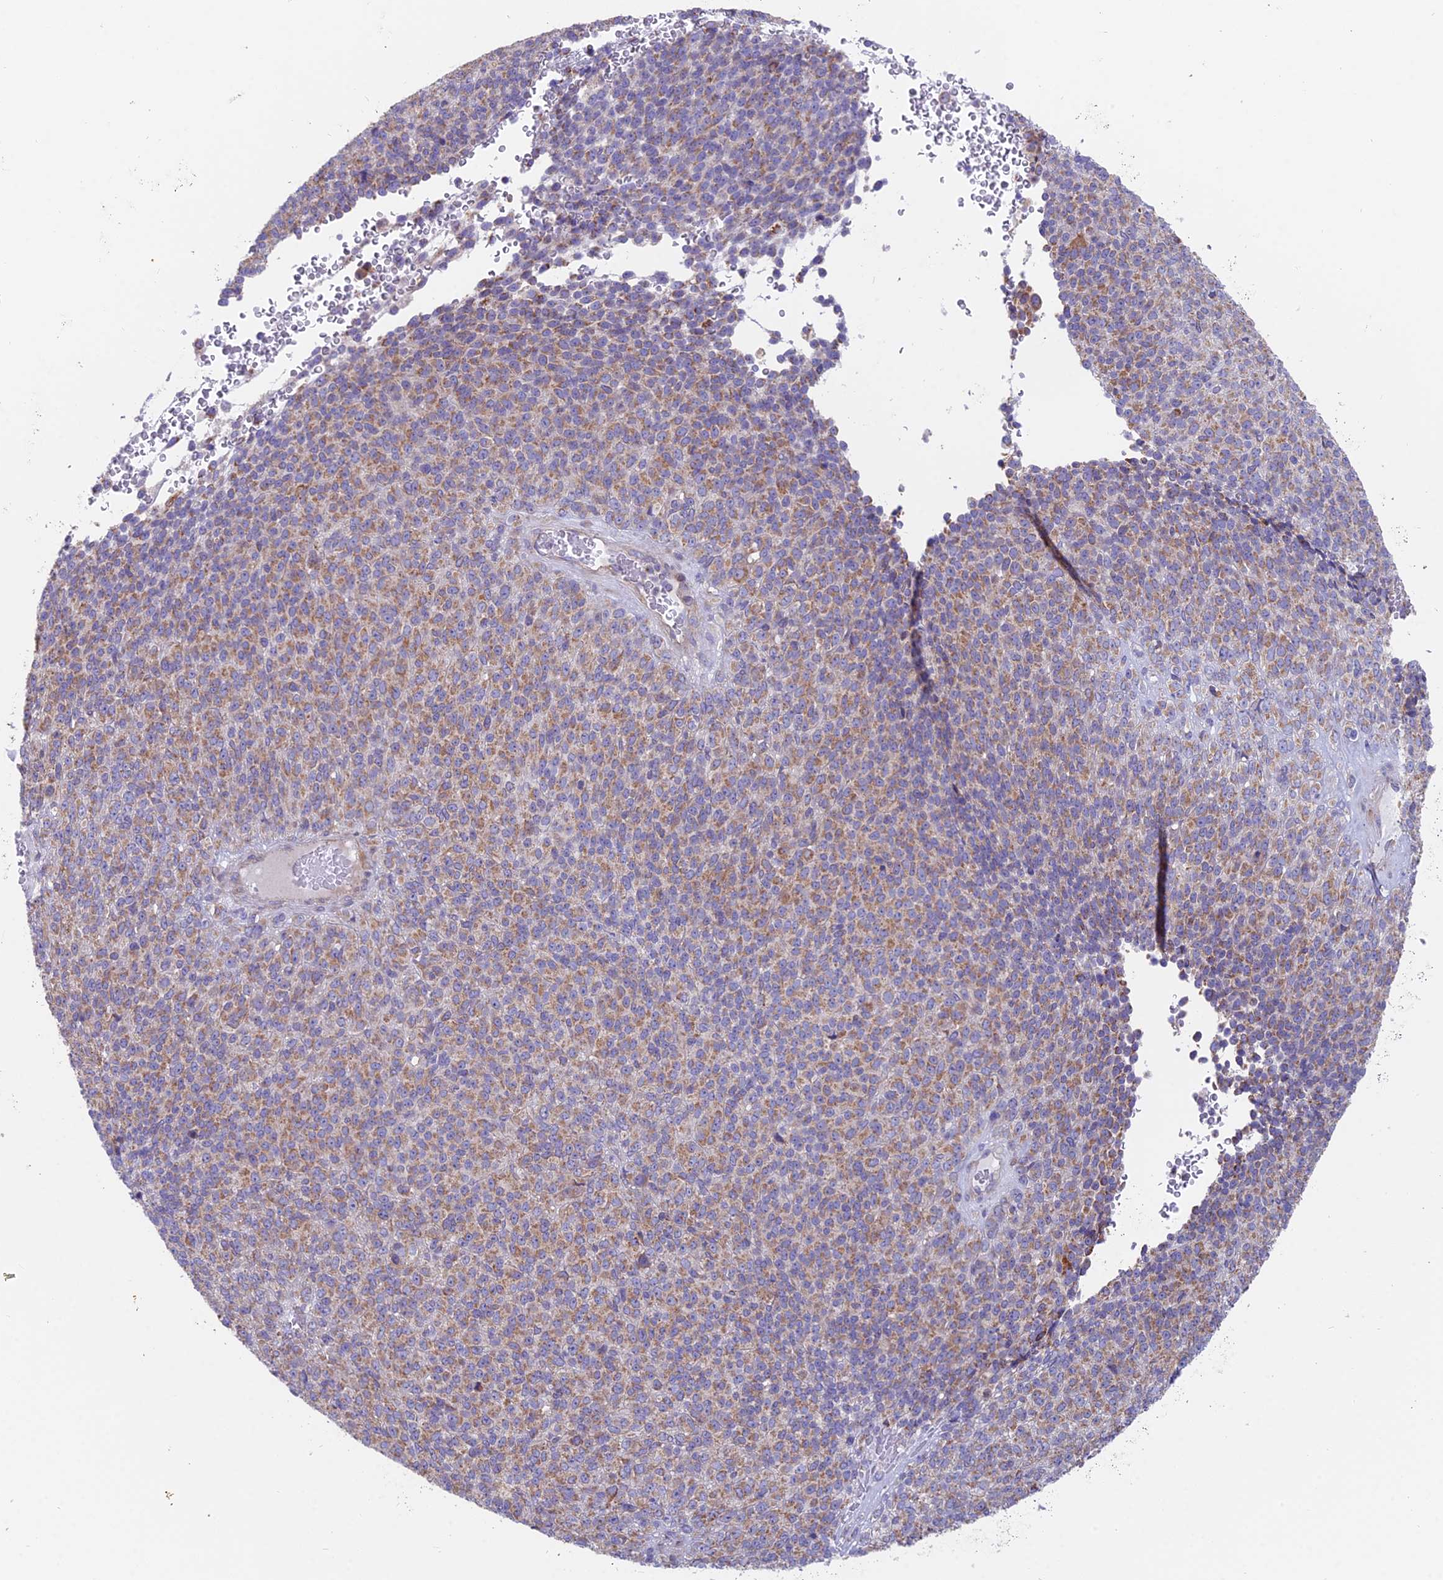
{"staining": {"intensity": "moderate", "quantity": "25%-75%", "location": "cytoplasmic/membranous"}, "tissue": "melanoma", "cell_type": "Tumor cells", "image_type": "cancer", "snomed": [{"axis": "morphology", "description": "Malignant melanoma, Metastatic site"}, {"axis": "topography", "description": "Brain"}], "caption": "This is a photomicrograph of immunohistochemistry staining of melanoma, which shows moderate staining in the cytoplasmic/membranous of tumor cells.", "gene": "TBC1D20", "patient": {"sex": "female", "age": 56}}